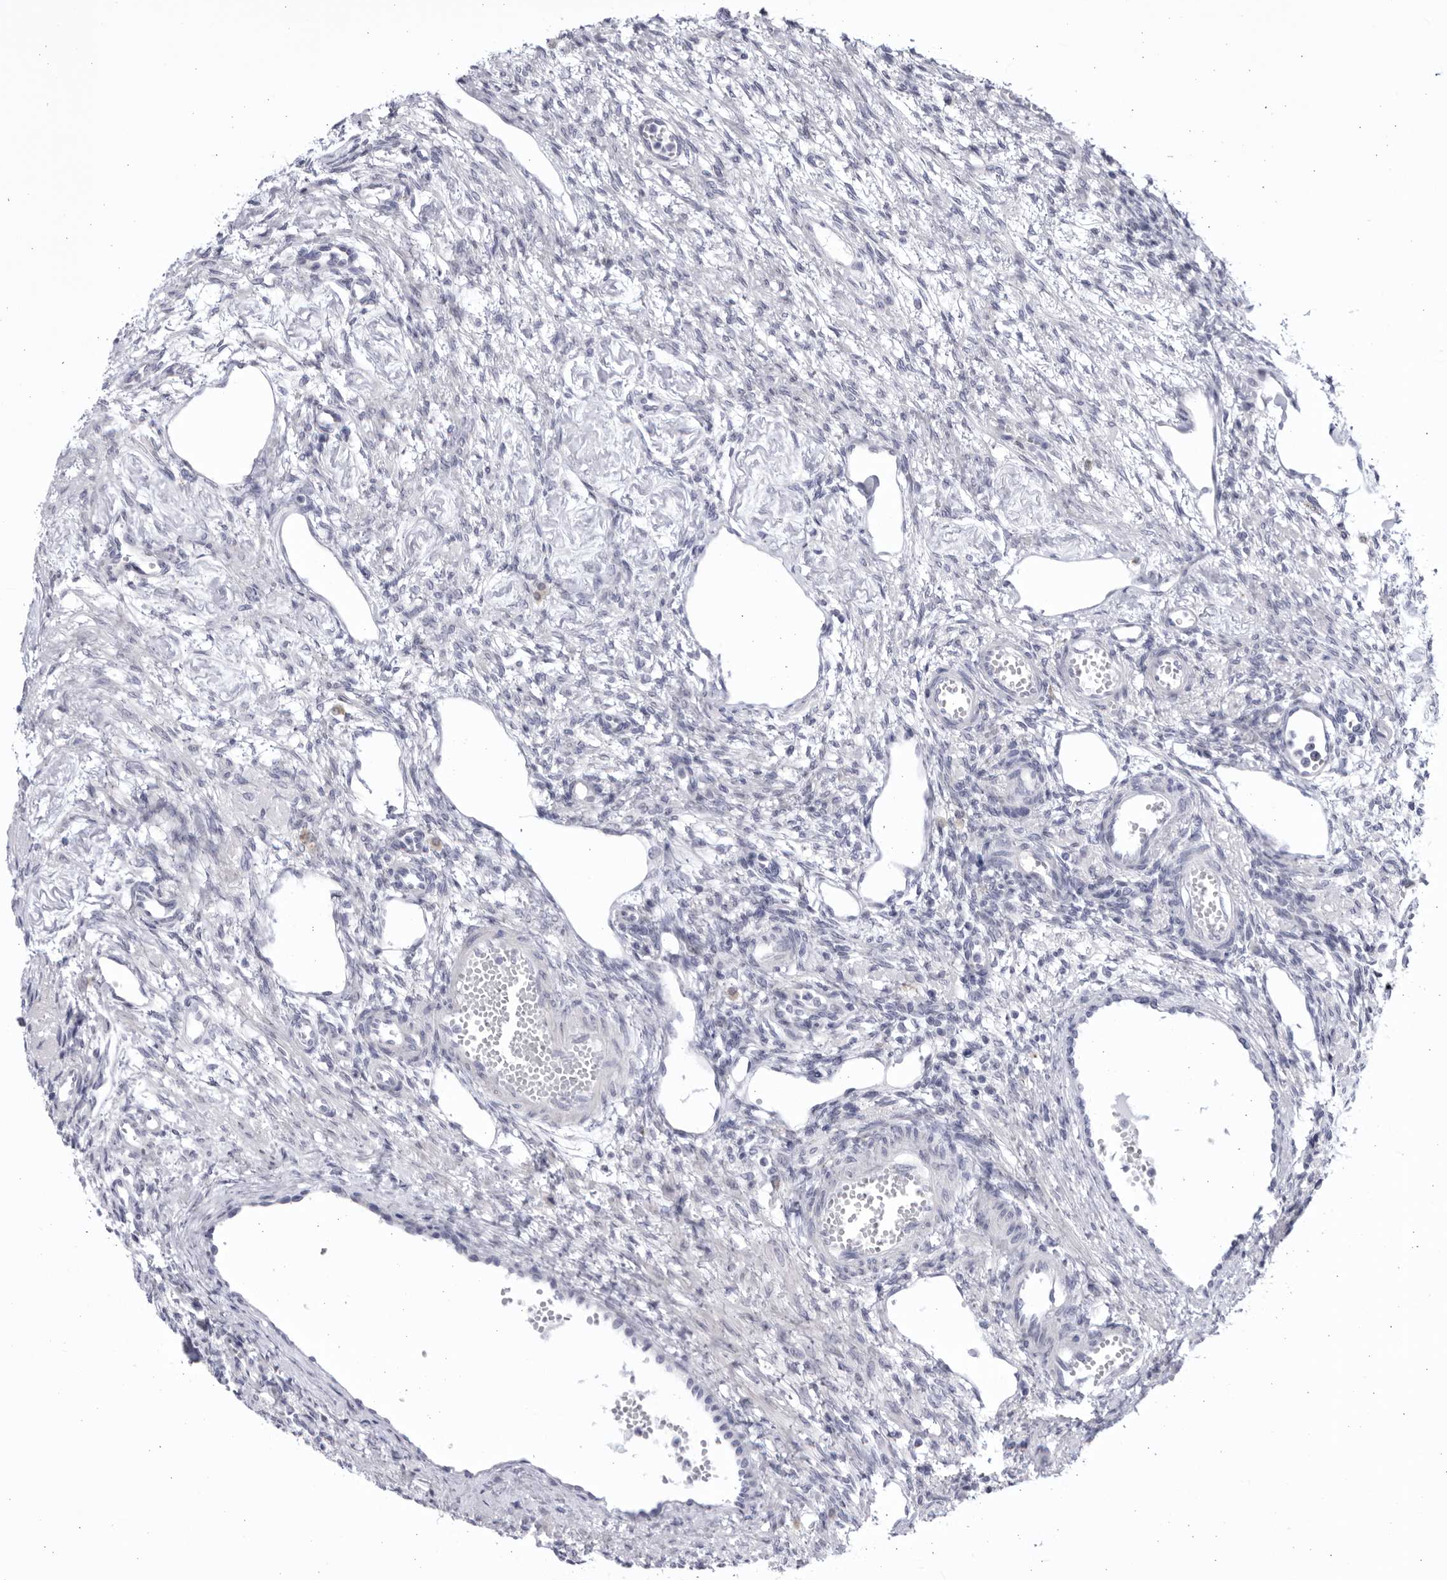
{"staining": {"intensity": "negative", "quantity": "none", "location": "none"}, "tissue": "ovary", "cell_type": "Ovarian stroma cells", "image_type": "normal", "snomed": [{"axis": "morphology", "description": "Normal tissue, NOS"}, {"axis": "topography", "description": "Ovary"}], "caption": "Unremarkable ovary was stained to show a protein in brown. There is no significant expression in ovarian stroma cells. Nuclei are stained in blue.", "gene": "CCDC181", "patient": {"sex": "female", "age": 33}}